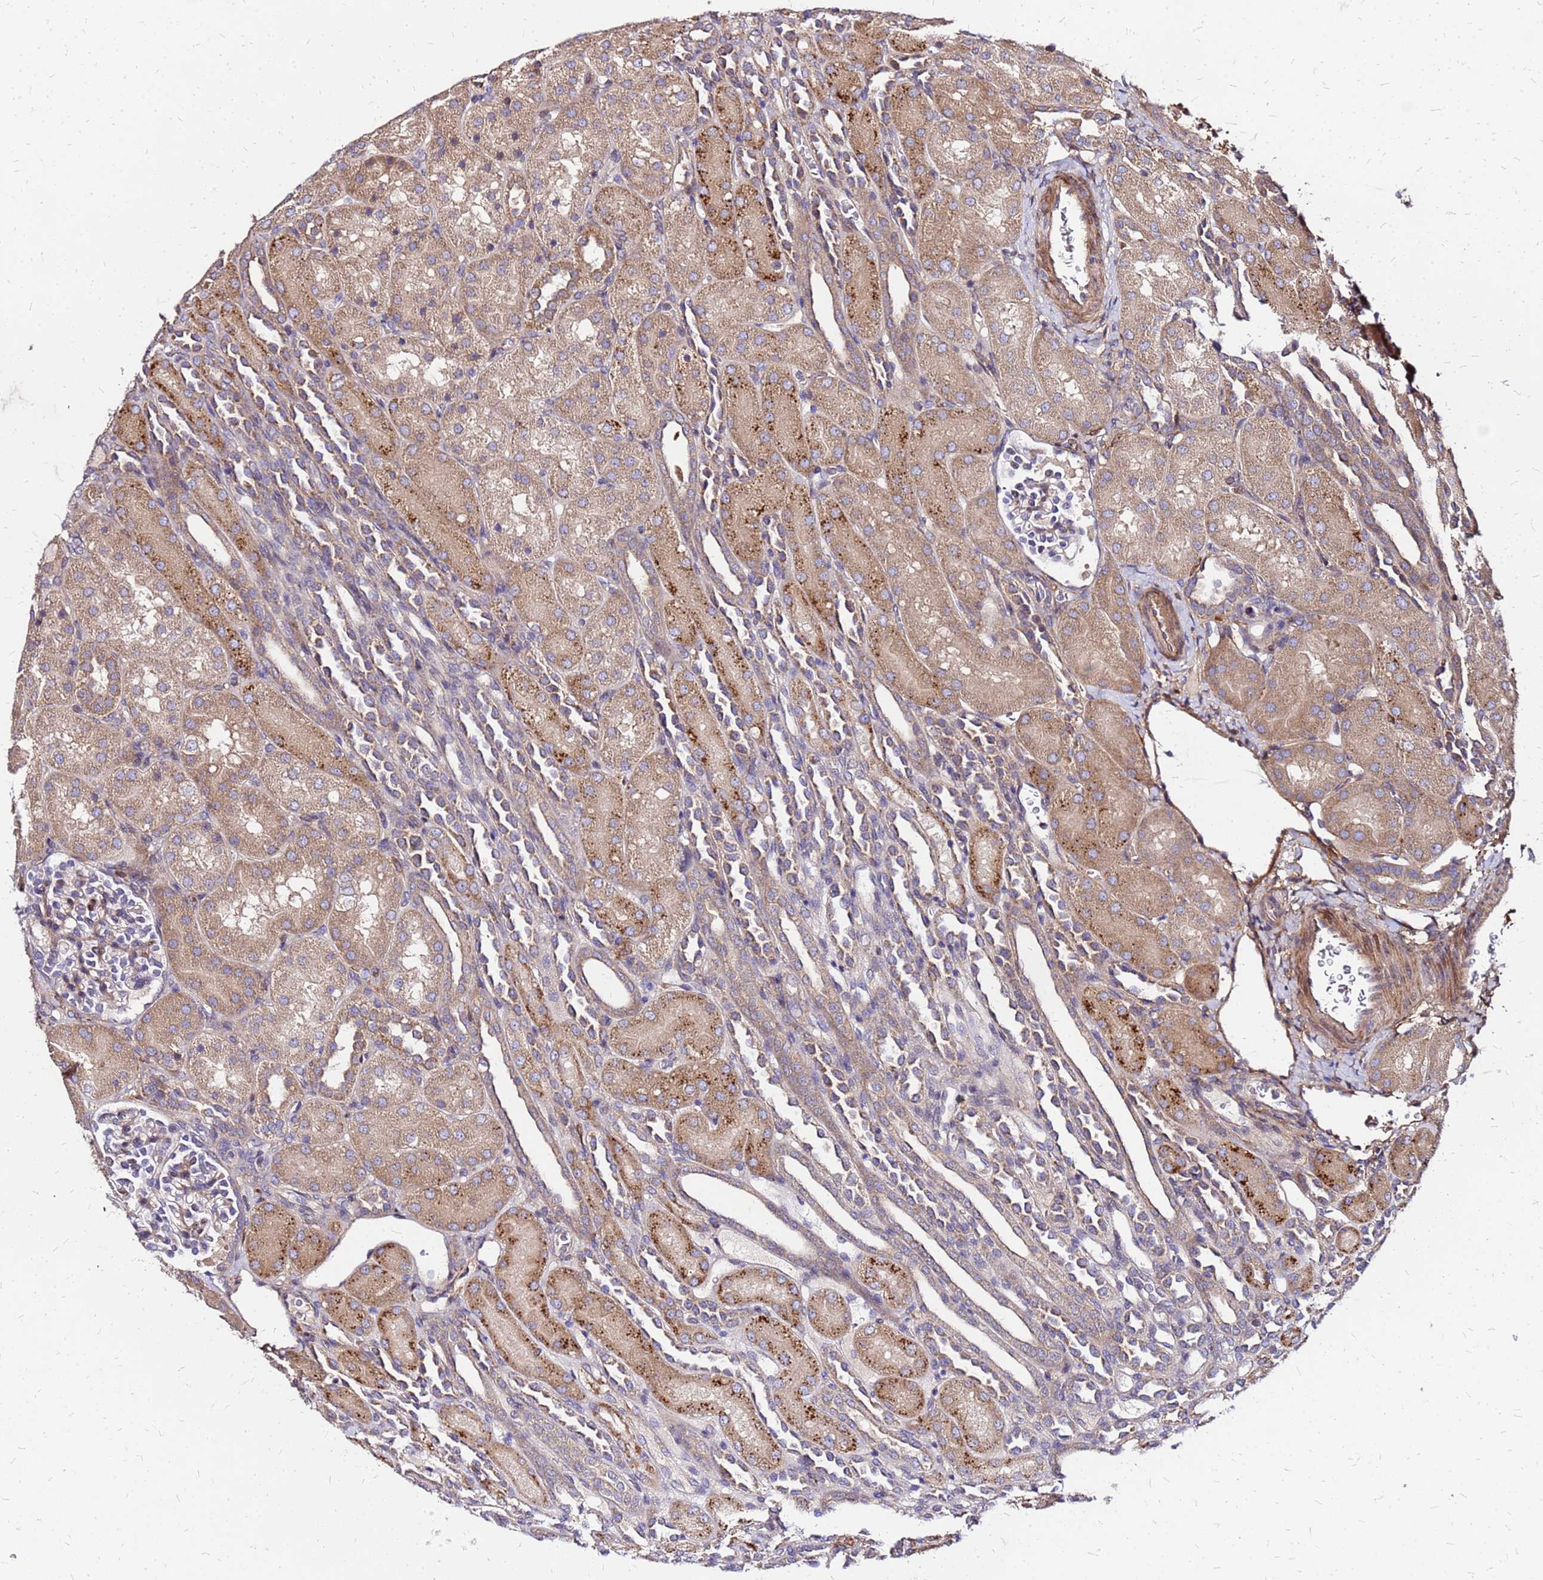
{"staining": {"intensity": "weak", "quantity": "25%-75%", "location": "cytoplasmic/membranous"}, "tissue": "kidney", "cell_type": "Cells in glomeruli", "image_type": "normal", "snomed": [{"axis": "morphology", "description": "Normal tissue, NOS"}, {"axis": "topography", "description": "Kidney"}], "caption": "A photomicrograph showing weak cytoplasmic/membranous positivity in about 25%-75% of cells in glomeruli in benign kidney, as visualized by brown immunohistochemical staining.", "gene": "CYBC1", "patient": {"sex": "male", "age": 1}}